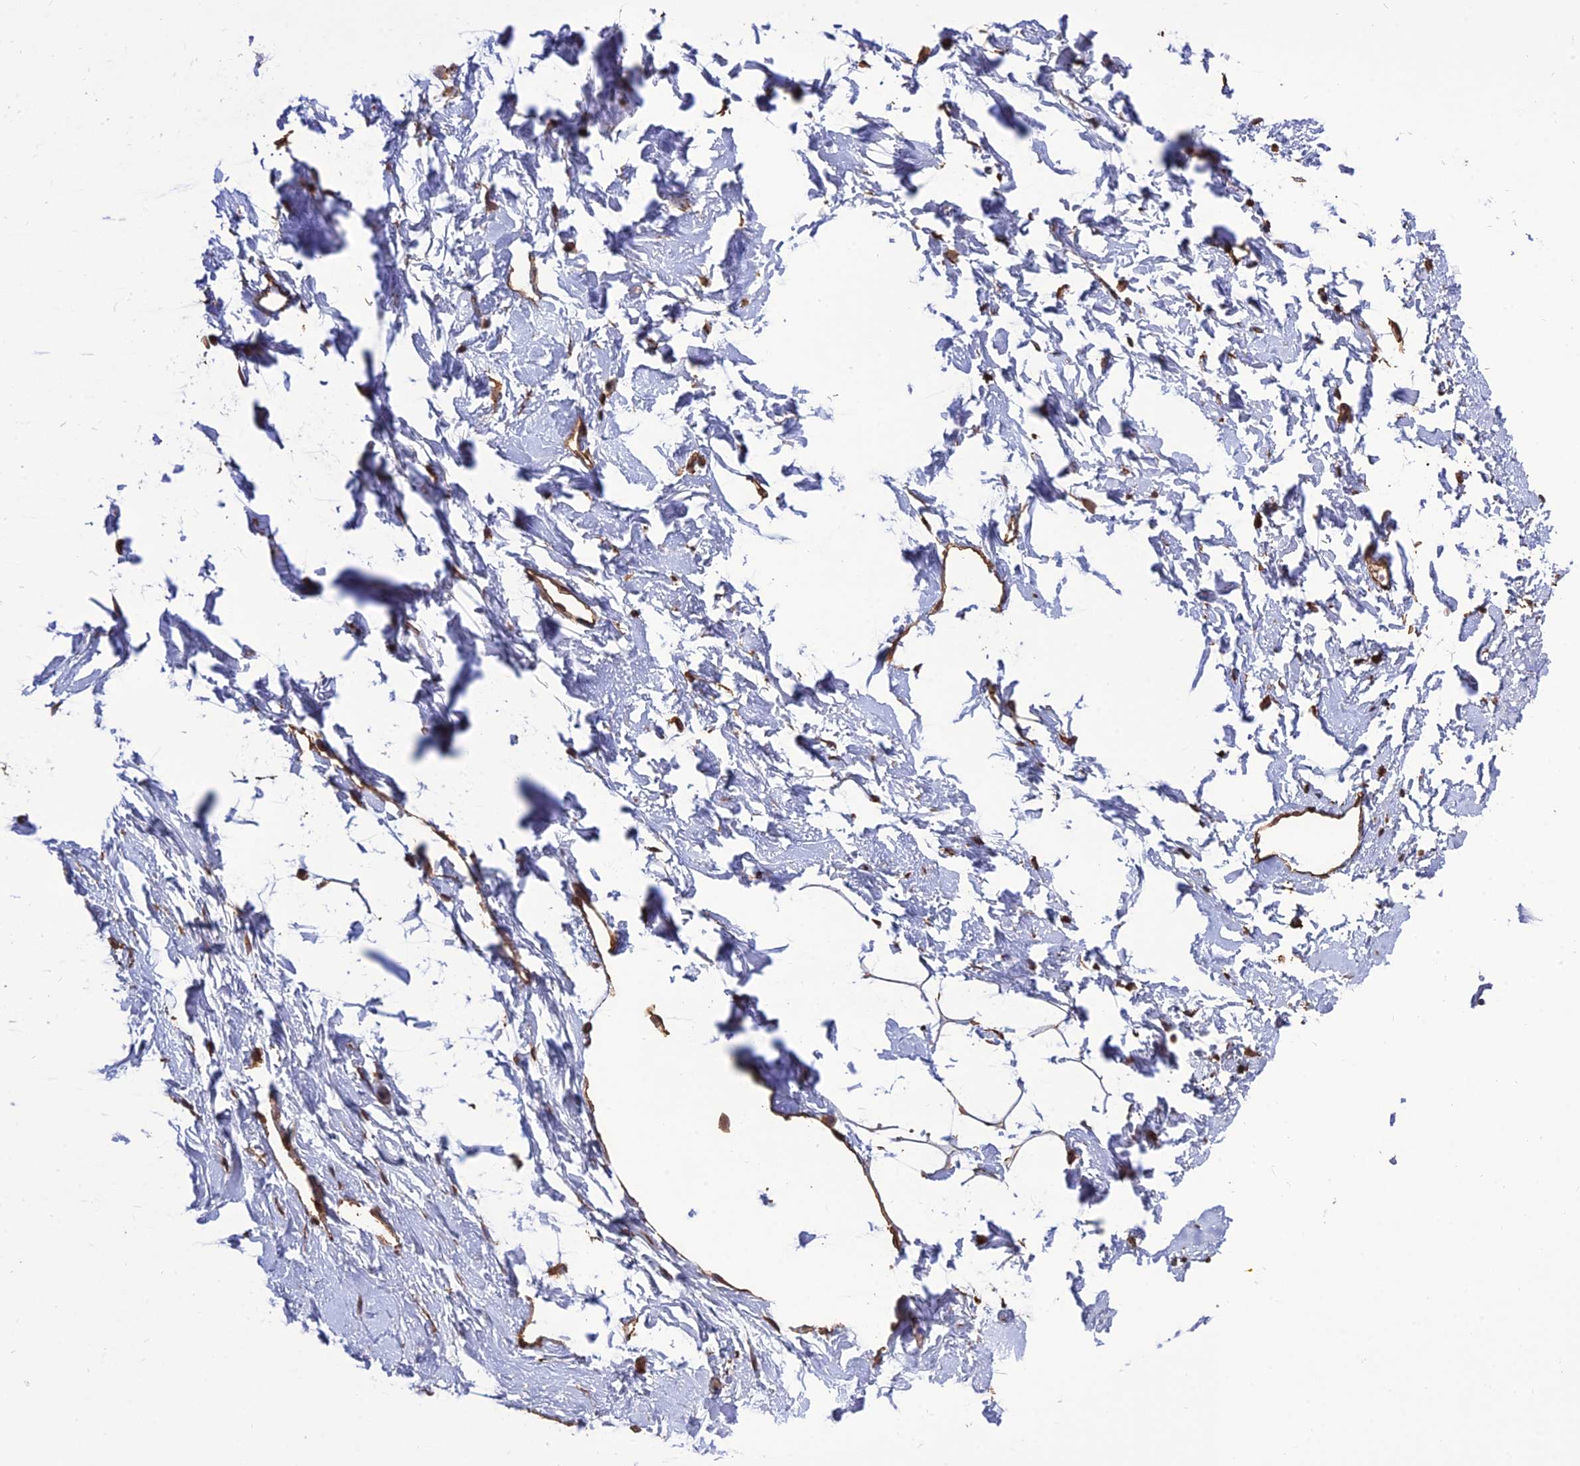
{"staining": {"intensity": "moderate", "quantity": "25%-75%", "location": "cytoplasmic/membranous"}, "tissue": "adipose tissue", "cell_type": "Adipocytes", "image_type": "normal", "snomed": [{"axis": "morphology", "description": "Normal tissue, NOS"}, {"axis": "topography", "description": "Breast"}], "caption": "DAB (3,3'-diaminobenzidine) immunohistochemical staining of benign human adipose tissue shows moderate cytoplasmic/membranous protein positivity in approximately 25%-75% of adipocytes.", "gene": "CRTAP", "patient": {"sex": "female", "age": 23}}